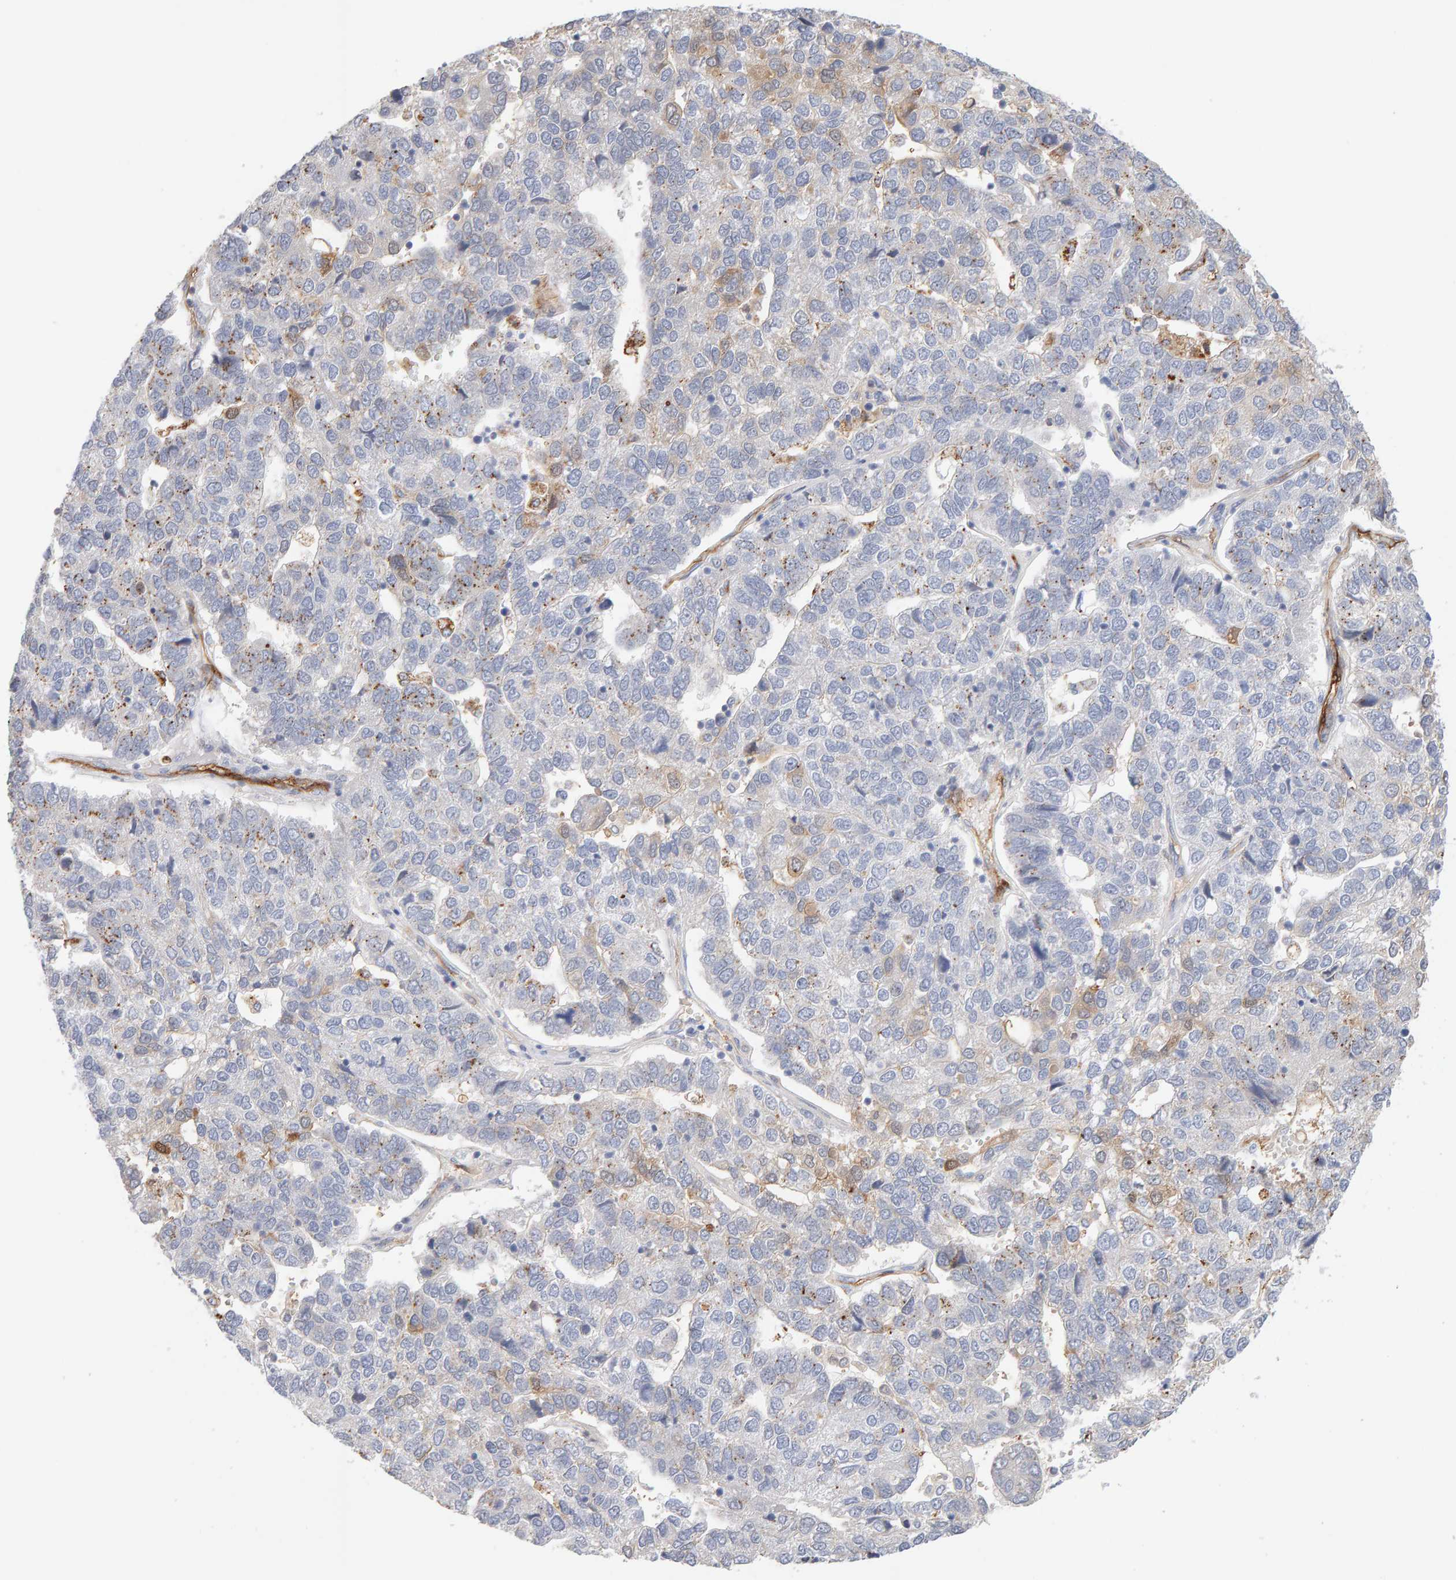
{"staining": {"intensity": "weak", "quantity": "<25%", "location": "cytoplasmic/membranous"}, "tissue": "pancreatic cancer", "cell_type": "Tumor cells", "image_type": "cancer", "snomed": [{"axis": "morphology", "description": "Adenocarcinoma, NOS"}, {"axis": "topography", "description": "Pancreas"}], "caption": "This photomicrograph is of pancreatic cancer stained with immunohistochemistry to label a protein in brown with the nuclei are counter-stained blue. There is no positivity in tumor cells. The staining was performed using DAB to visualize the protein expression in brown, while the nuclei were stained in blue with hematoxylin (Magnification: 20x).", "gene": "METRNL", "patient": {"sex": "female", "age": 61}}